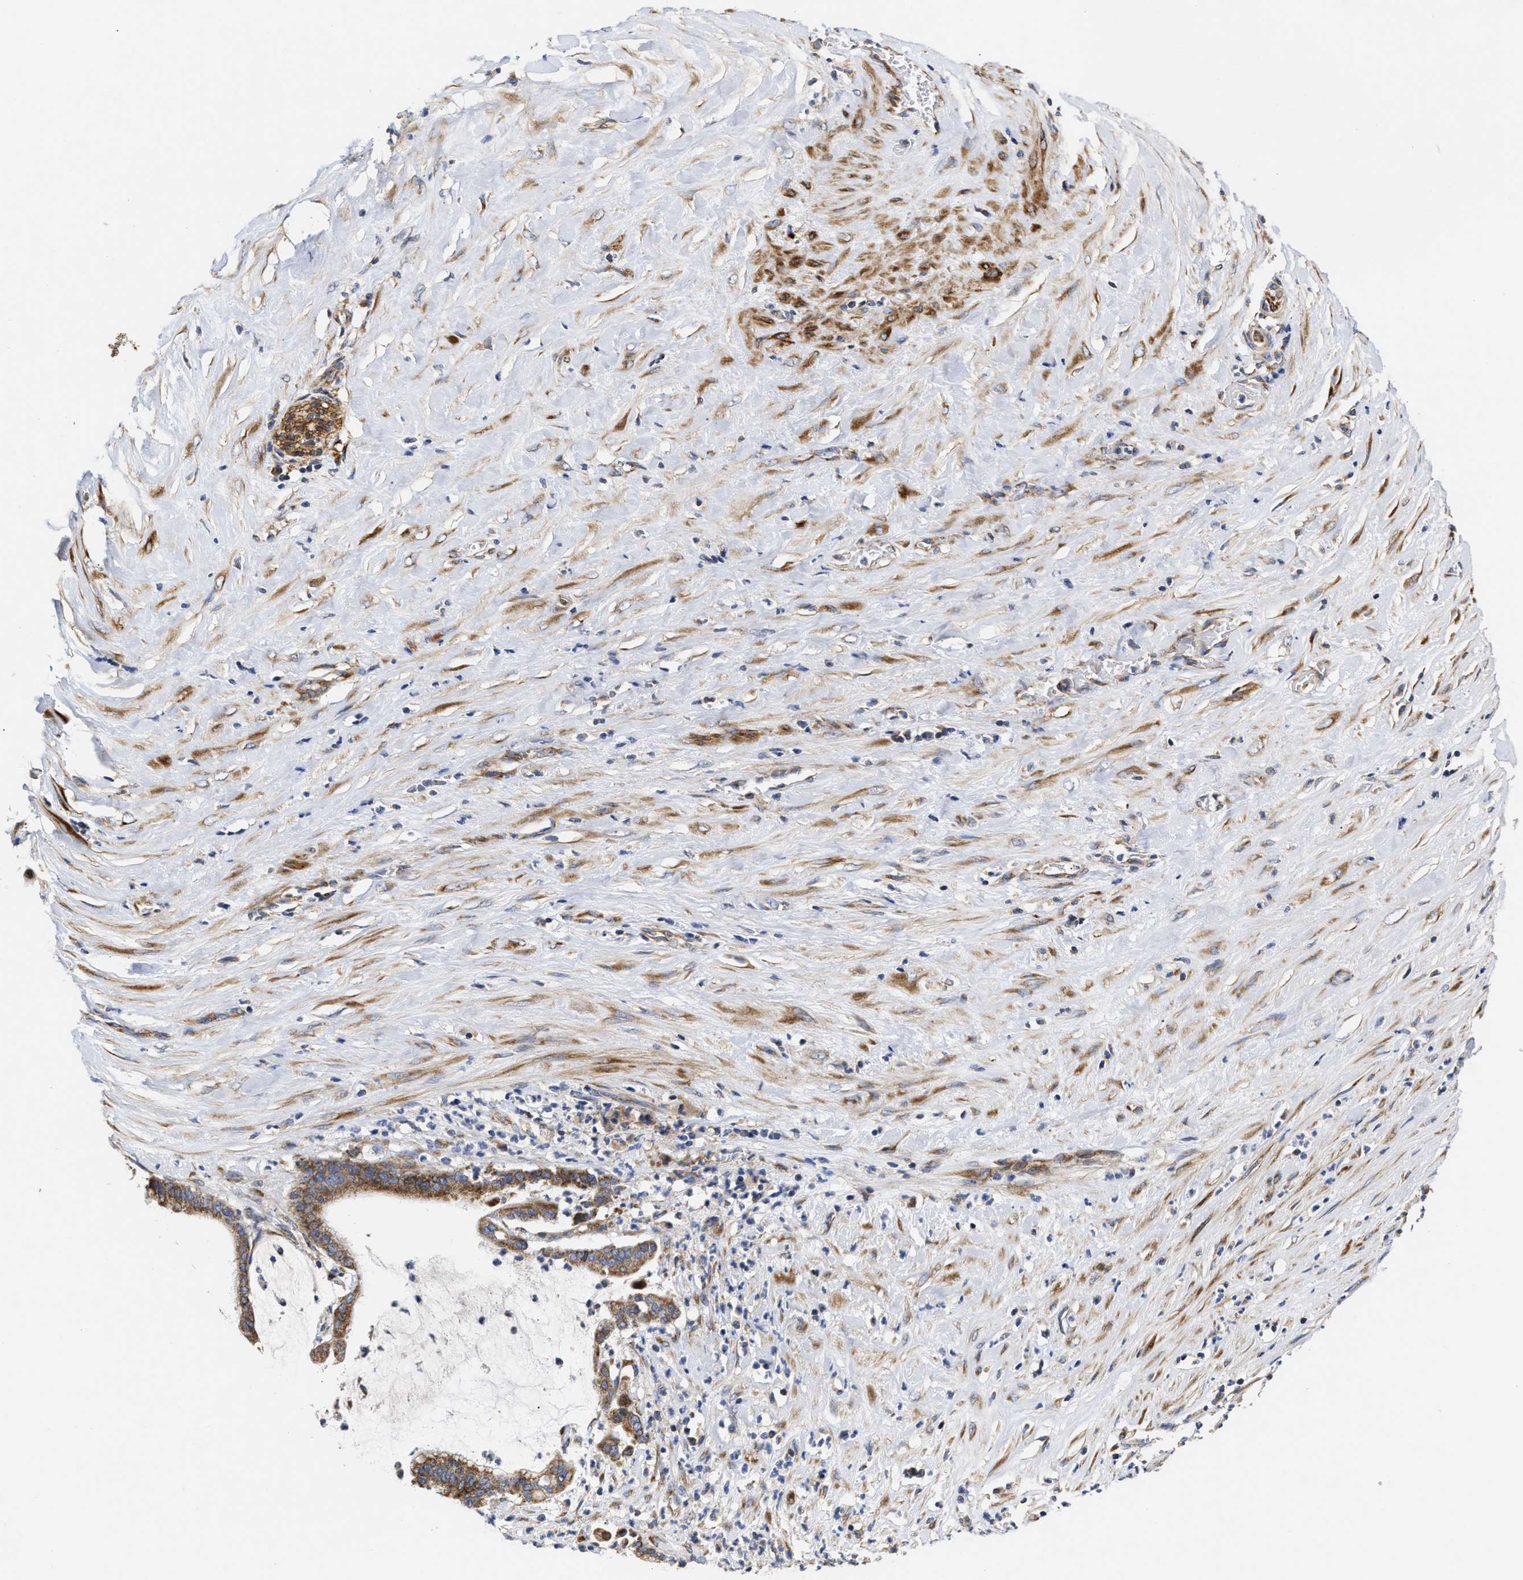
{"staining": {"intensity": "moderate", "quantity": ">75%", "location": "cytoplasmic/membranous"}, "tissue": "pancreatic cancer", "cell_type": "Tumor cells", "image_type": "cancer", "snomed": [{"axis": "morphology", "description": "Adenocarcinoma, NOS"}, {"axis": "topography", "description": "Pancreas"}], "caption": "Protein staining by immunohistochemistry (IHC) shows moderate cytoplasmic/membranous staining in approximately >75% of tumor cells in adenocarcinoma (pancreatic).", "gene": "MALSU1", "patient": {"sex": "male", "age": 41}}